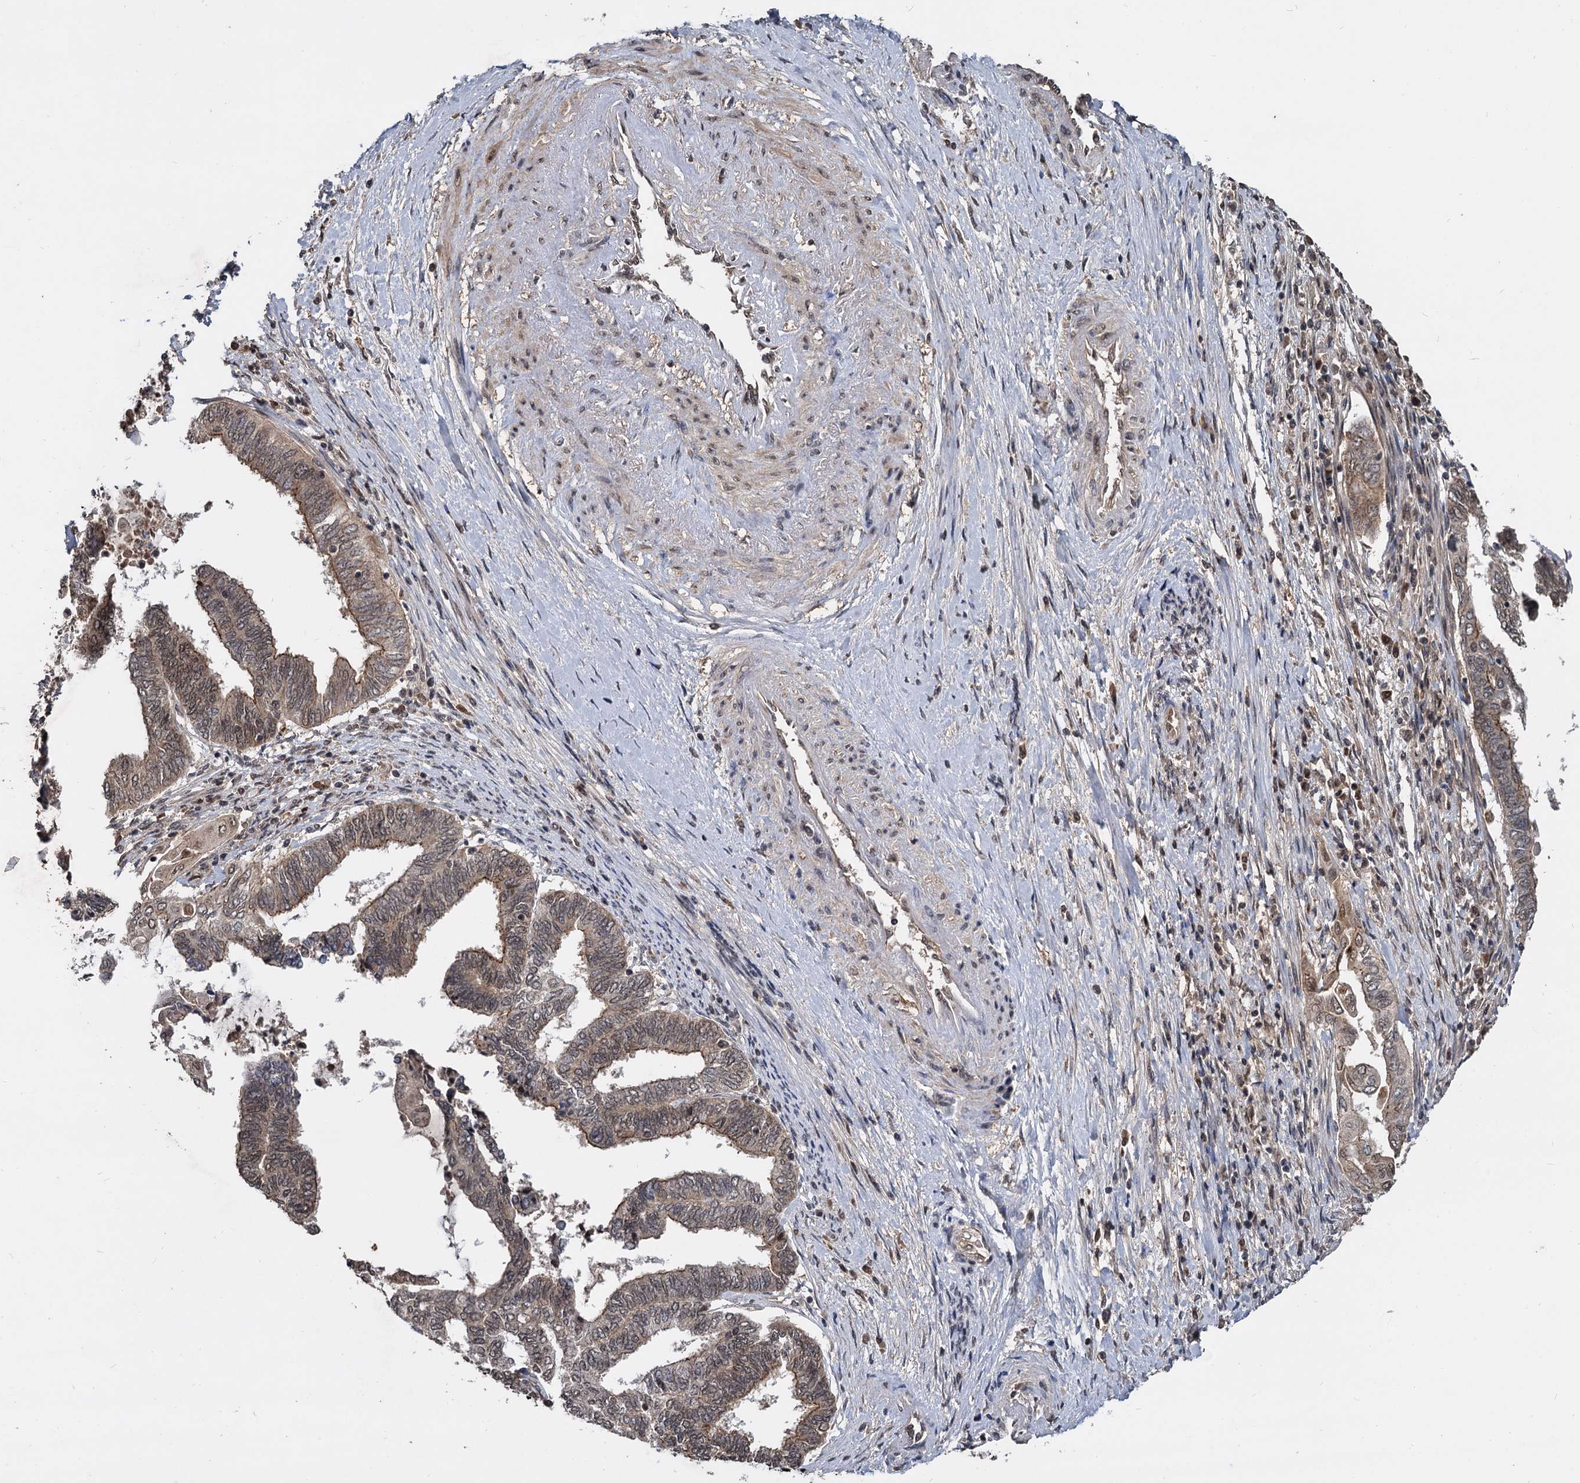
{"staining": {"intensity": "moderate", "quantity": "25%-75%", "location": "cytoplasmic/membranous,nuclear"}, "tissue": "endometrial cancer", "cell_type": "Tumor cells", "image_type": "cancer", "snomed": [{"axis": "morphology", "description": "Adenocarcinoma, NOS"}, {"axis": "topography", "description": "Uterus"}, {"axis": "topography", "description": "Endometrium"}], "caption": "A high-resolution photomicrograph shows immunohistochemistry staining of endometrial cancer, which shows moderate cytoplasmic/membranous and nuclear positivity in approximately 25%-75% of tumor cells.", "gene": "FAM216B", "patient": {"sex": "female", "age": 70}}